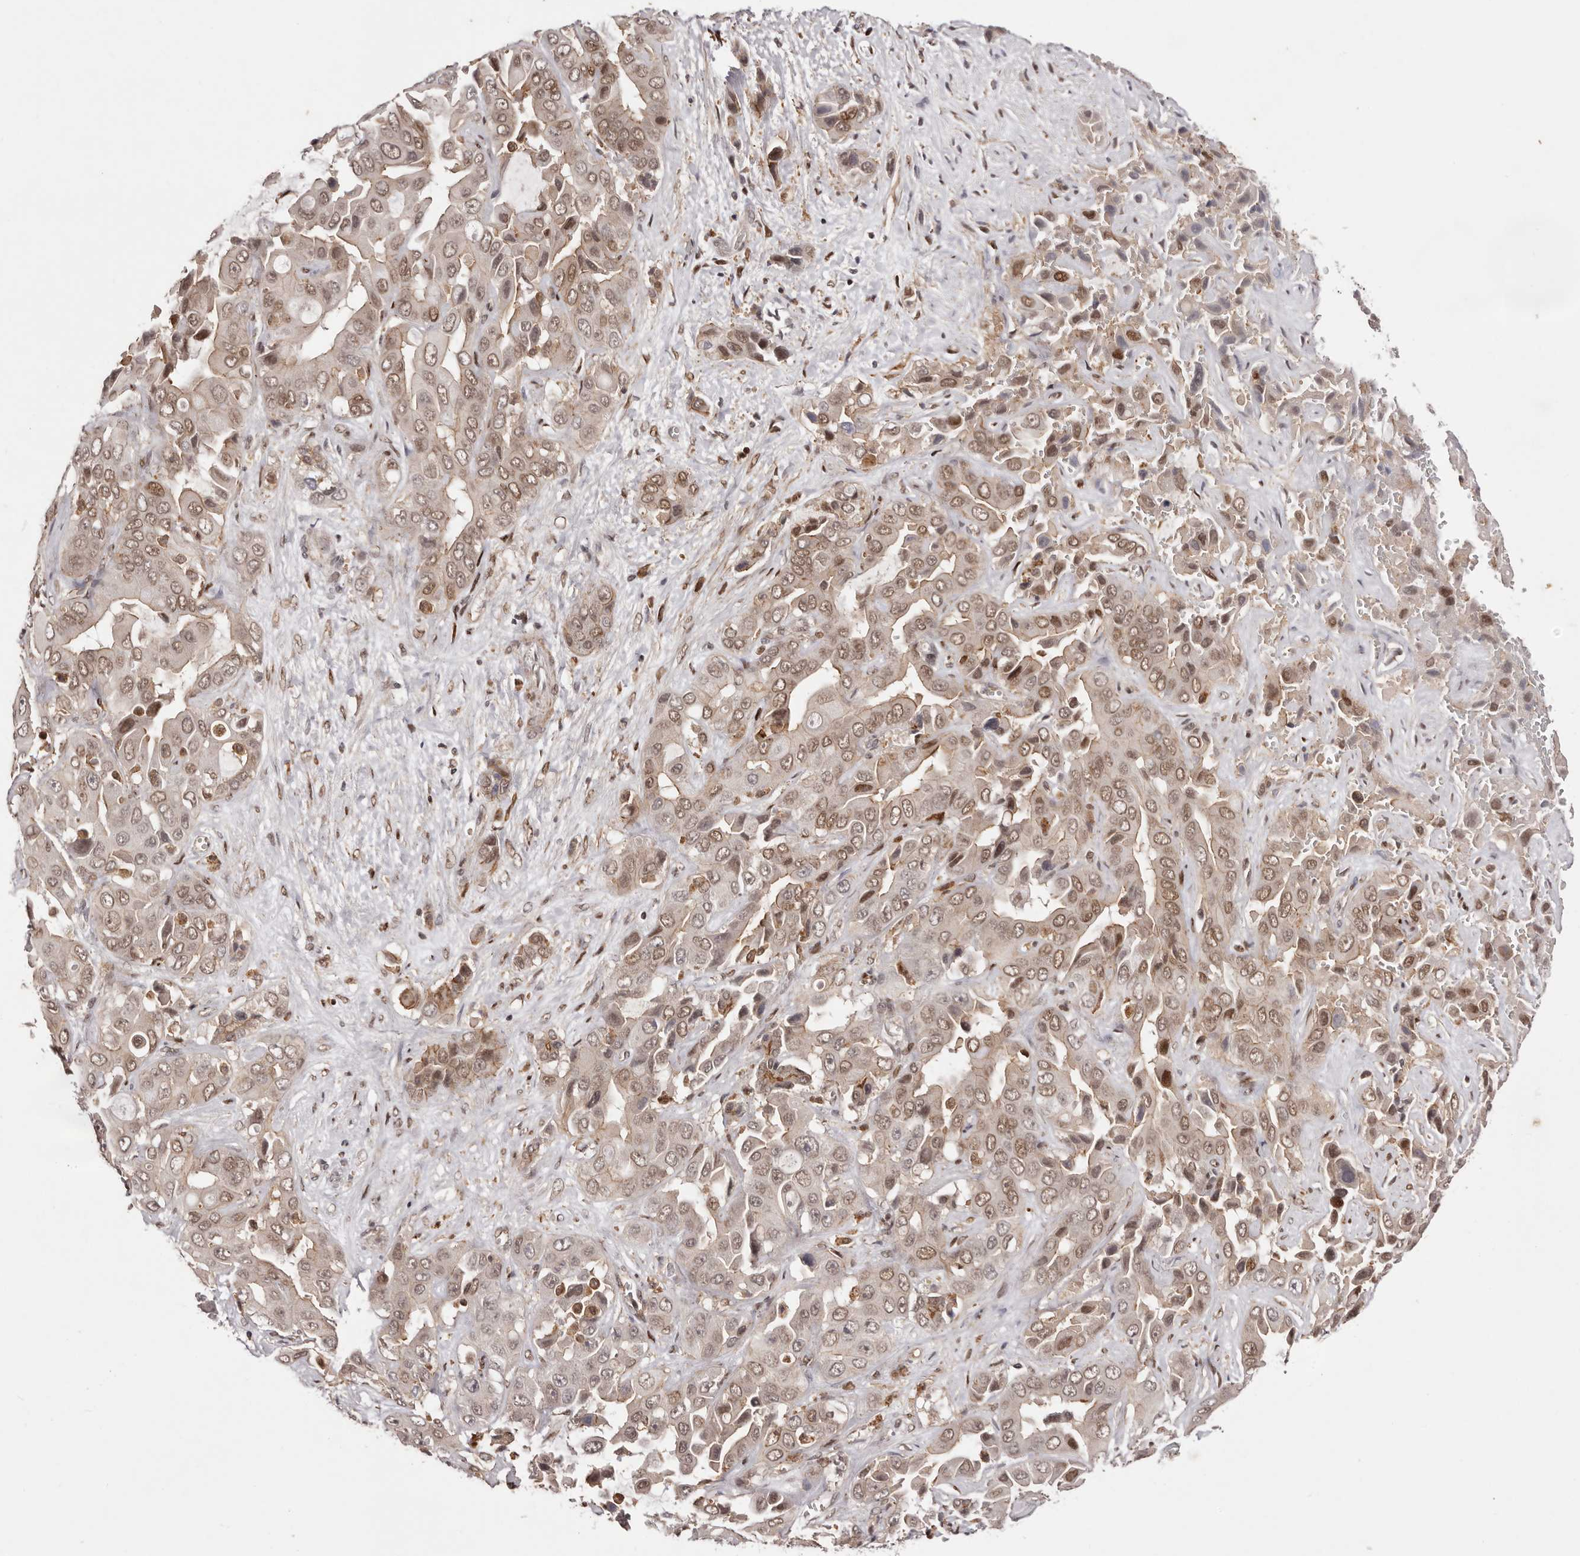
{"staining": {"intensity": "moderate", "quantity": ">75%", "location": "nuclear"}, "tissue": "liver cancer", "cell_type": "Tumor cells", "image_type": "cancer", "snomed": [{"axis": "morphology", "description": "Cholangiocarcinoma"}, {"axis": "topography", "description": "Liver"}], "caption": "High-power microscopy captured an immunohistochemistry (IHC) histopathology image of liver cholangiocarcinoma, revealing moderate nuclear staining in about >75% of tumor cells.", "gene": "FBXO5", "patient": {"sex": "female", "age": 52}}